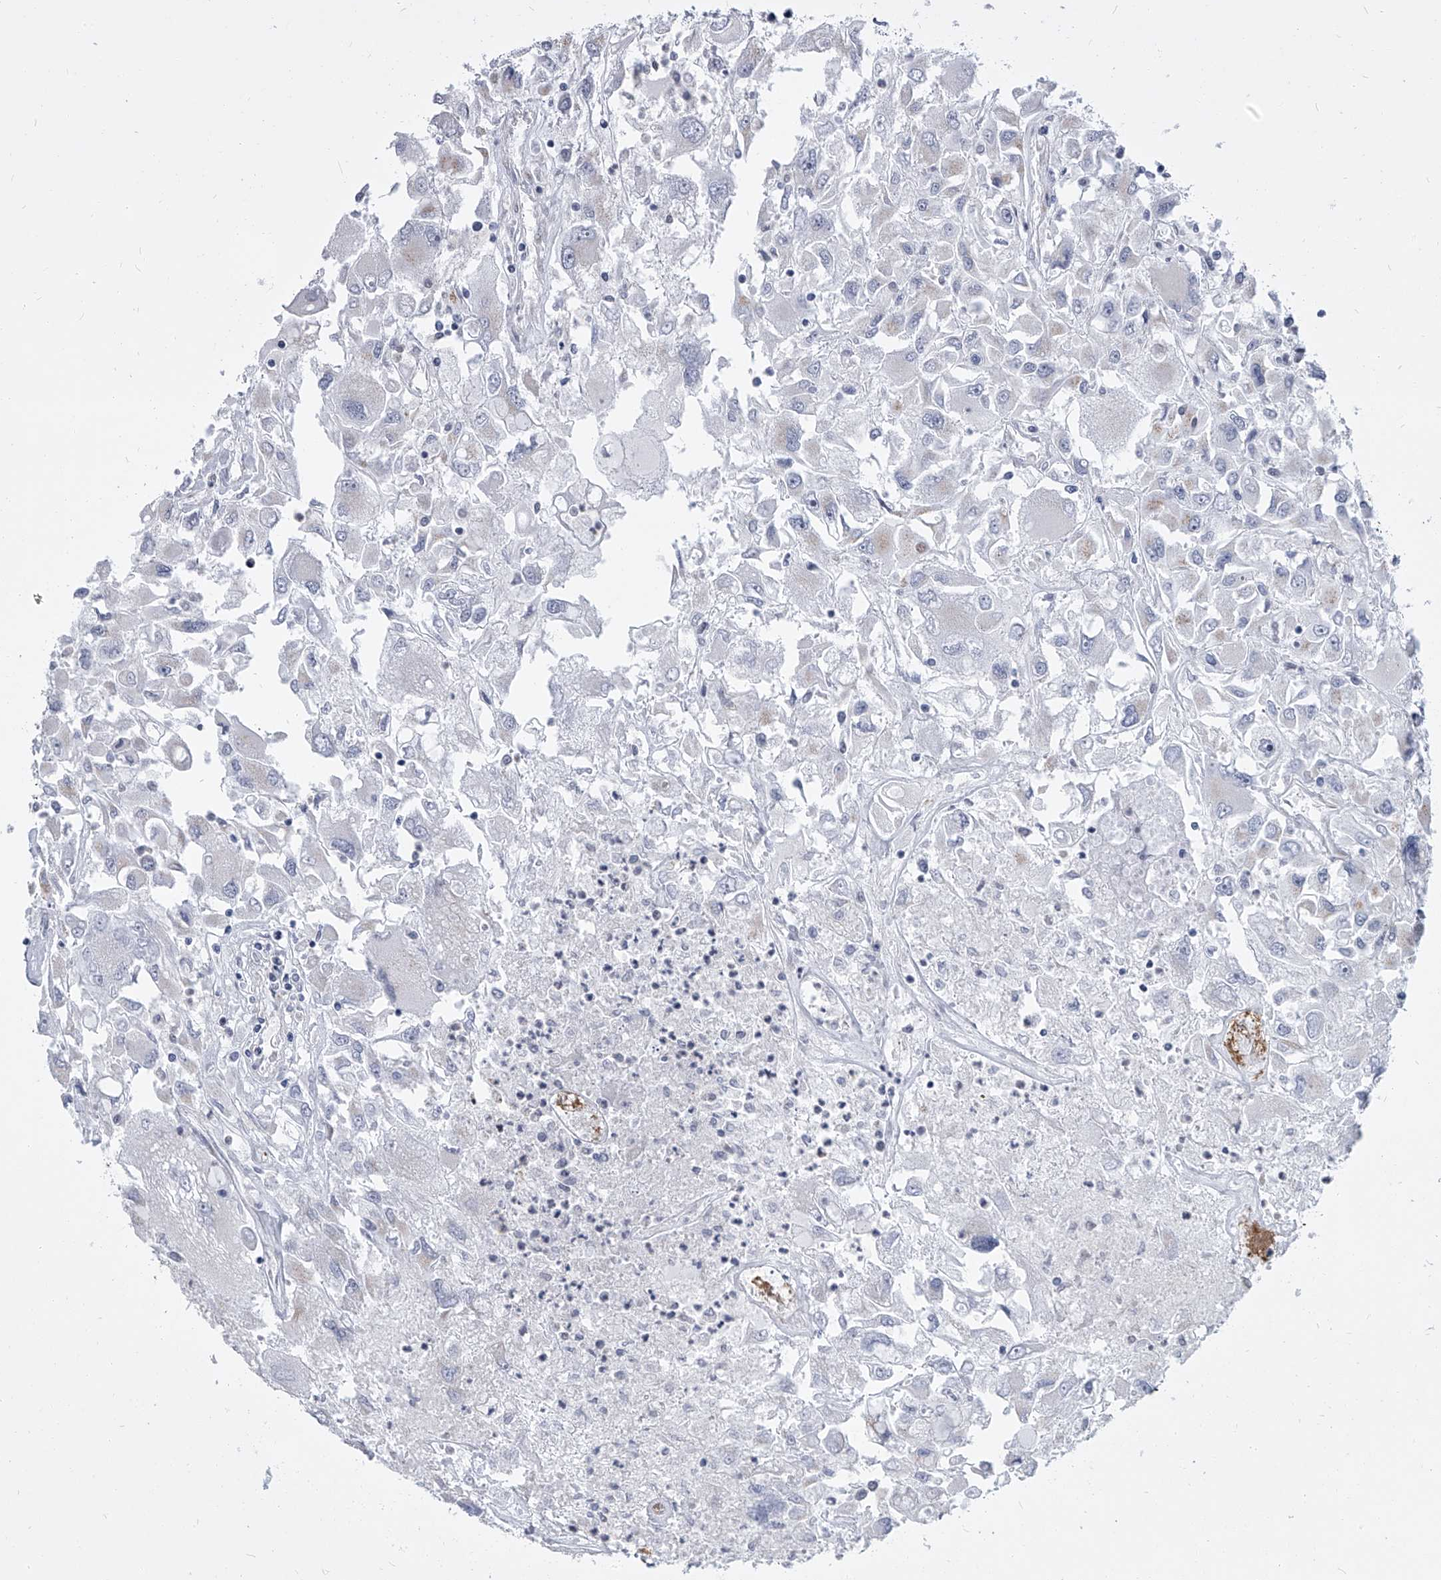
{"staining": {"intensity": "negative", "quantity": "none", "location": "none"}, "tissue": "renal cancer", "cell_type": "Tumor cells", "image_type": "cancer", "snomed": [{"axis": "morphology", "description": "Adenocarcinoma, NOS"}, {"axis": "topography", "description": "Kidney"}], "caption": "The histopathology image demonstrates no staining of tumor cells in renal cancer.", "gene": "EVA1C", "patient": {"sex": "female", "age": 52}}